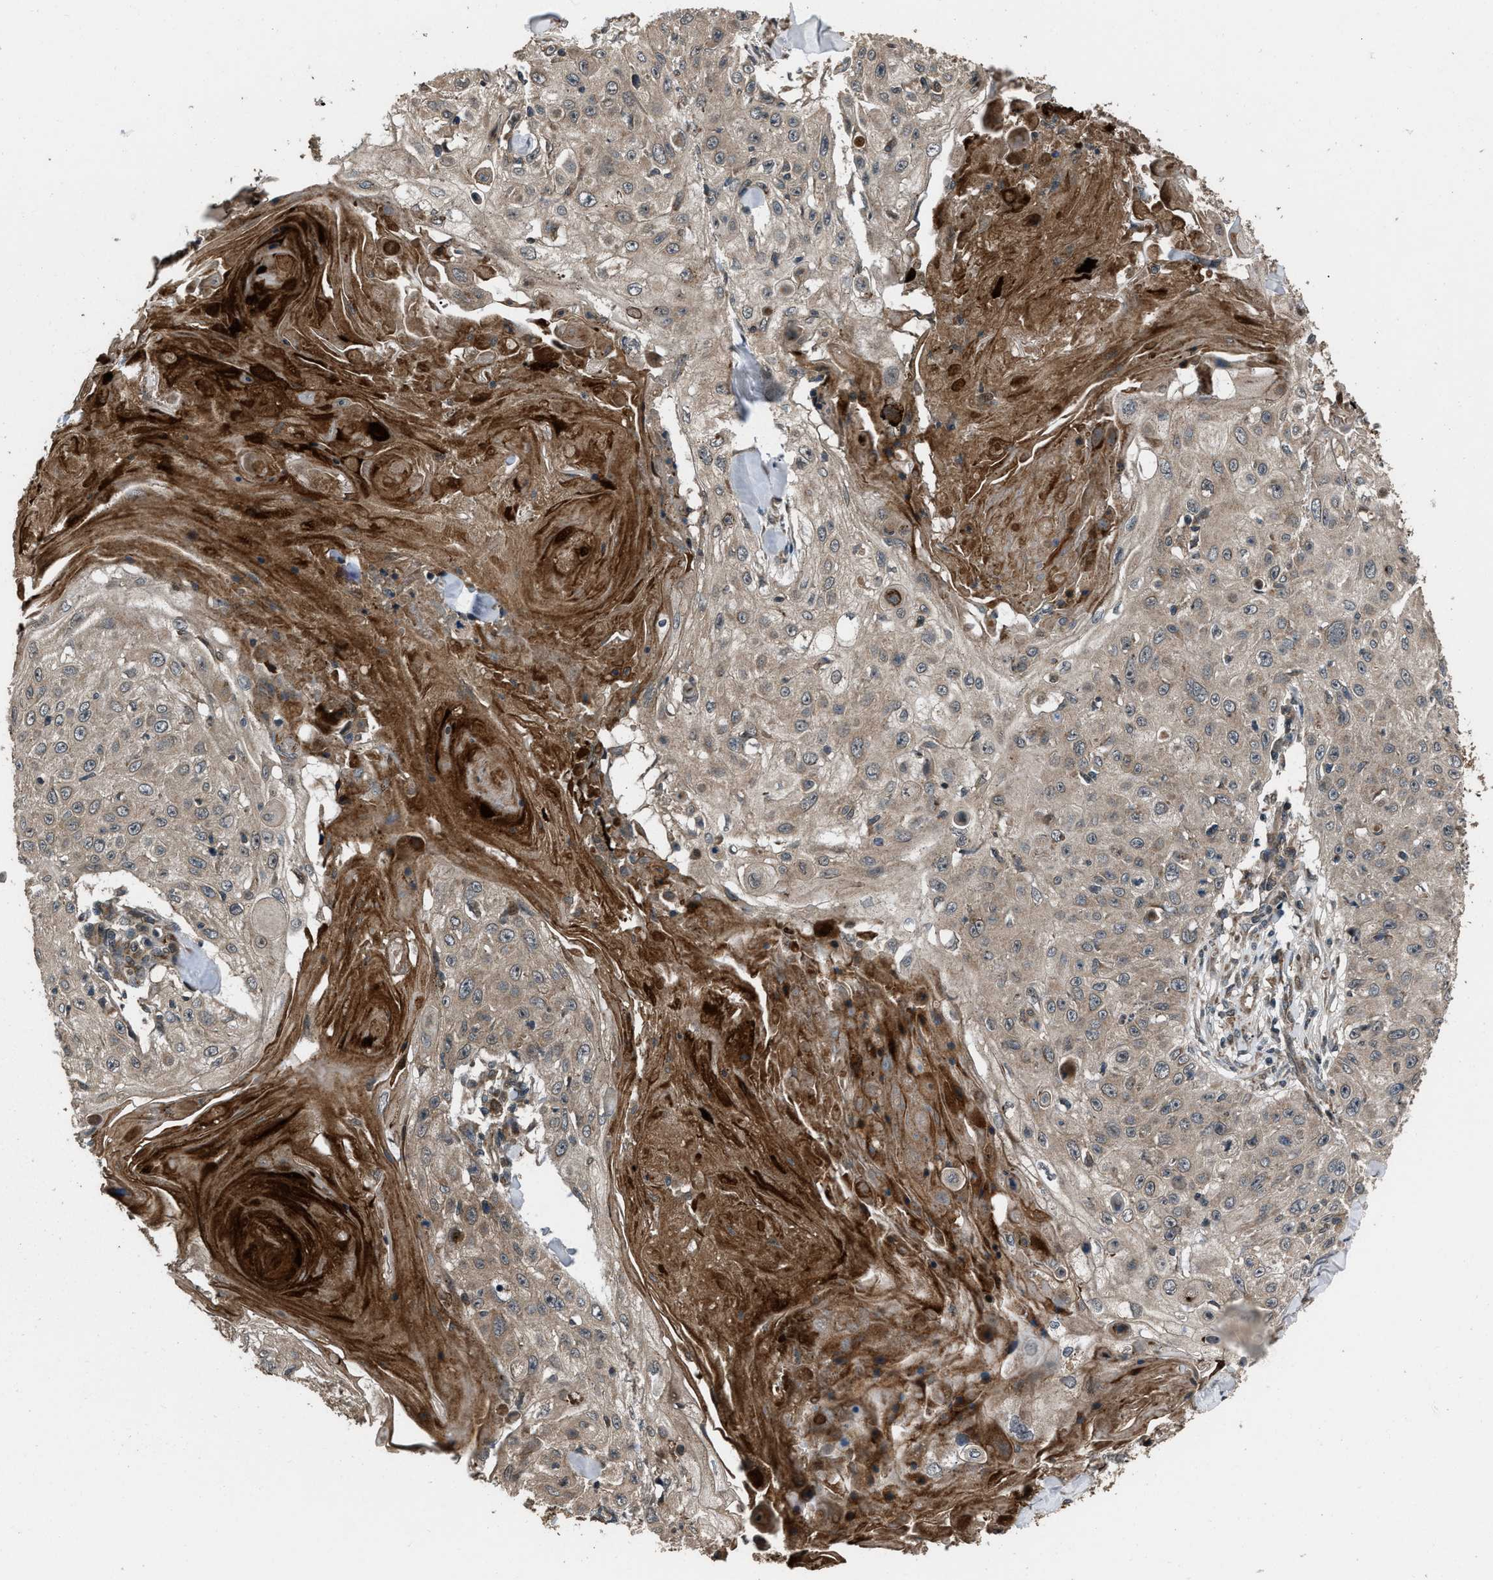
{"staining": {"intensity": "weak", "quantity": ">75%", "location": "cytoplasmic/membranous"}, "tissue": "skin cancer", "cell_type": "Tumor cells", "image_type": "cancer", "snomed": [{"axis": "morphology", "description": "Squamous cell carcinoma, NOS"}, {"axis": "topography", "description": "Skin"}], "caption": "Immunohistochemistry histopathology image of neoplastic tissue: human squamous cell carcinoma (skin) stained using immunohistochemistry demonstrates low levels of weak protein expression localized specifically in the cytoplasmic/membranous of tumor cells, appearing as a cytoplasmic/membranous brown color.", "gene": "IRAK4", "patient": {"sex": "male", "age": 86}}